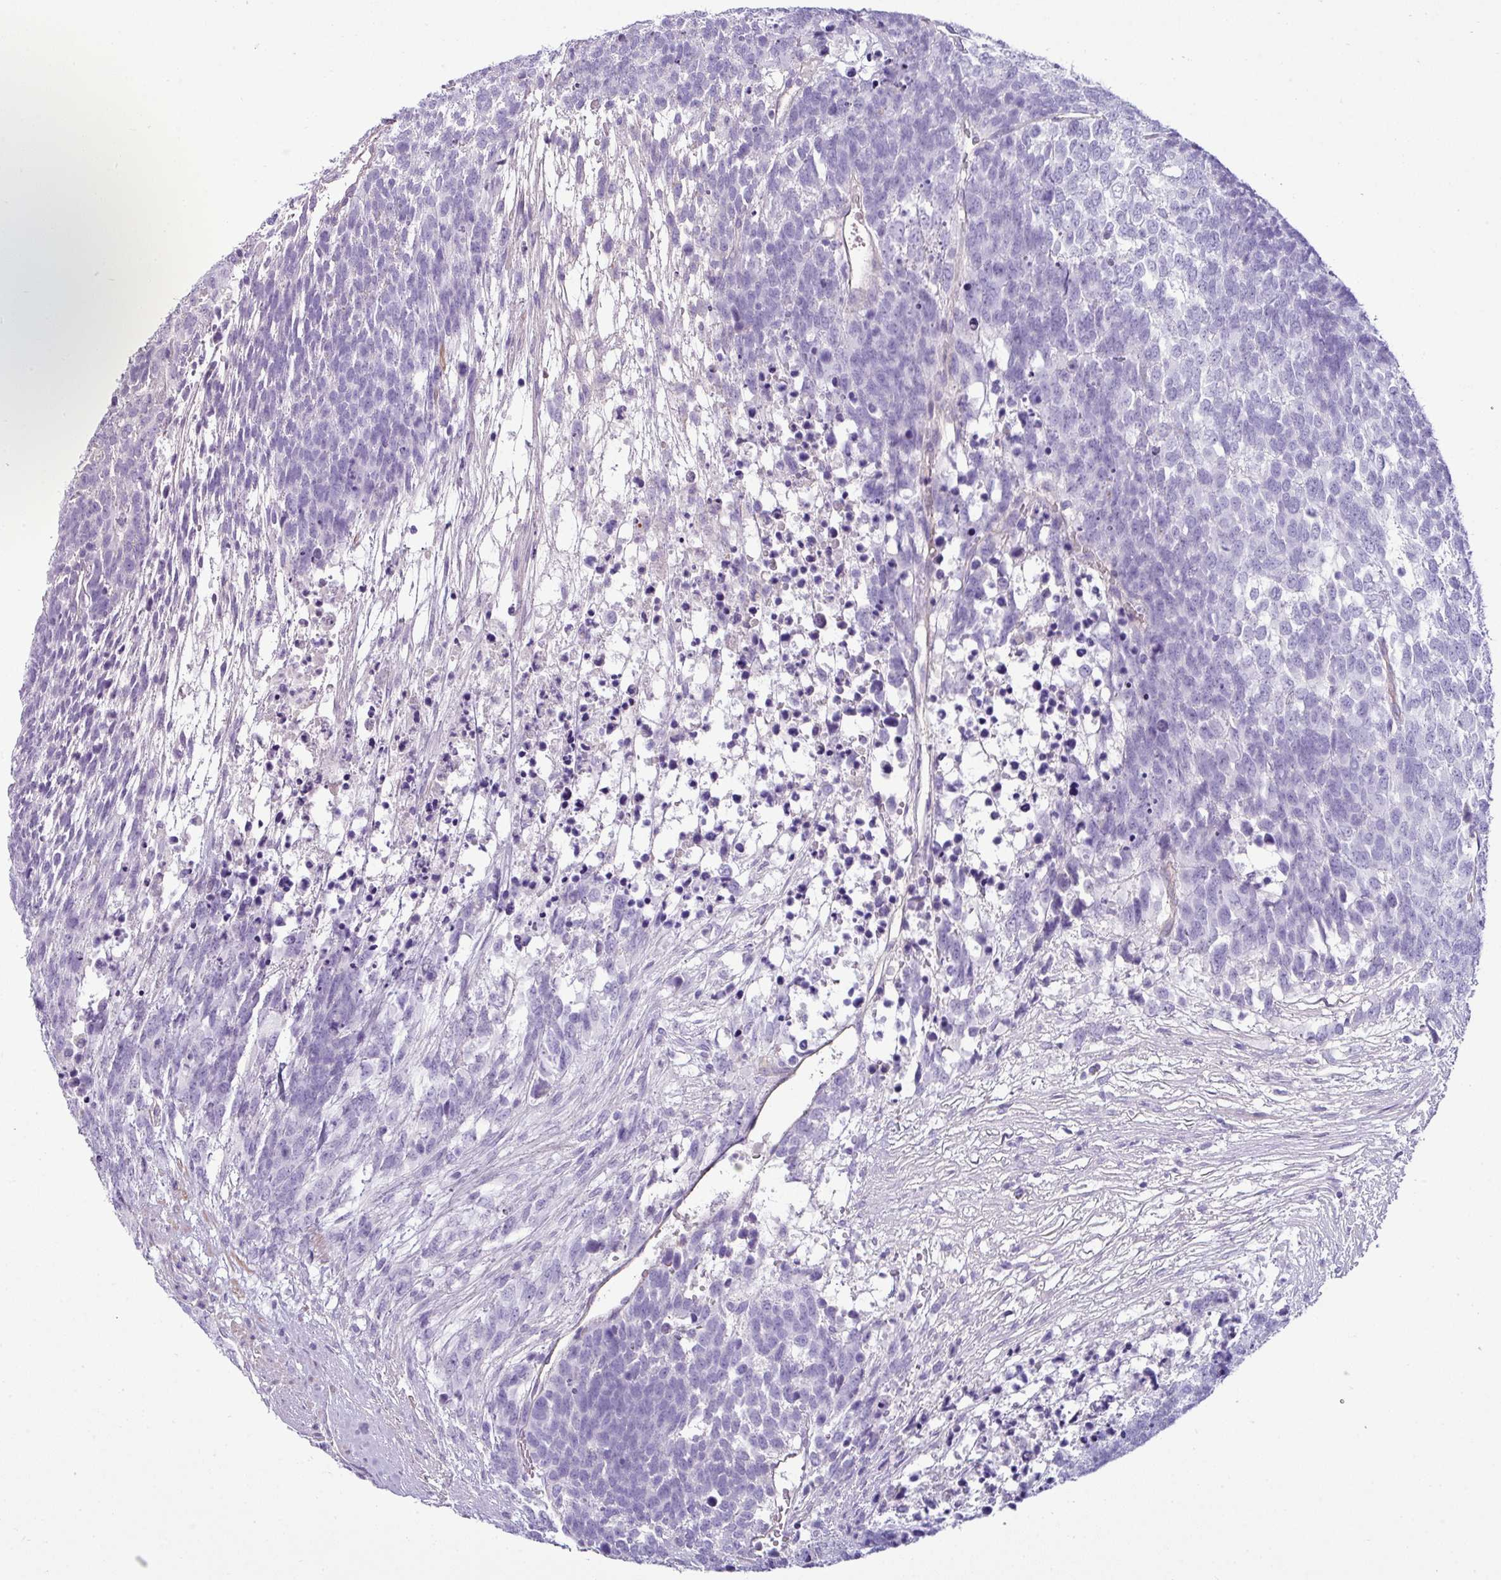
{"staining": {"intensity": "negative", "quantity": "none", "location": "none"}, "tissue": "testis cancer", "cell_type": "Tumor cells", "image_type": "cancer", "snomed": [{"axis": "morphology", "description": "Carcinoma, Embryonal, NOS"}, {"axis": "topography", "description": "Testis"}], "caption": "Tumor cells are negative for brown protein staining in testis cancer (embryonal carcinoma).", "gene": "VCX2", "patient": {"sex": "male", "age": 23}}